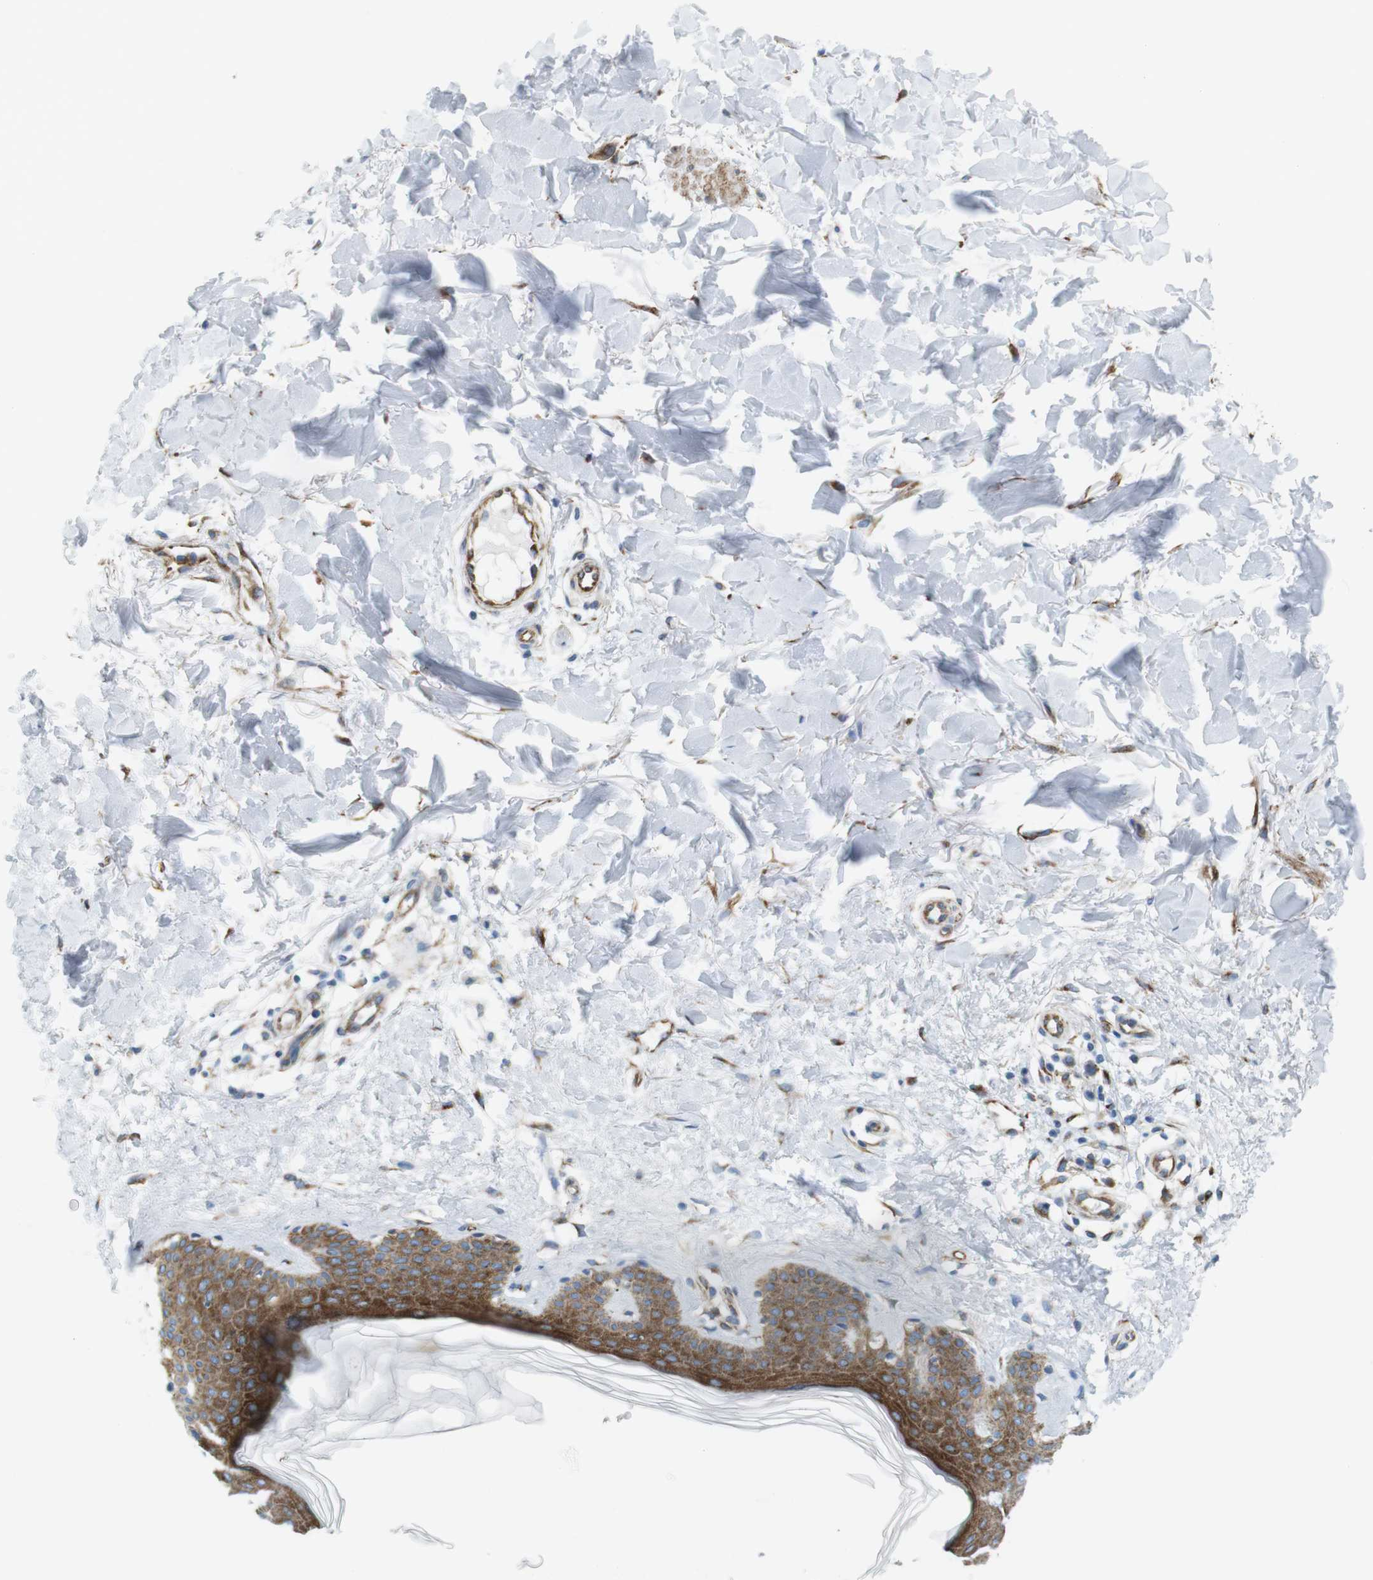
{"staining": {"intensity": "moderate", "quantity": ">75%", "location": "cytoplasmic/membranous"}, "tissue": "skin", "cell_type": "Fibroblasts", "image_type": "normal", "snomed": [{"axis": "morphology", "description": "Normal tissue, NOS"}, {"axis": "topography", "description": "Skin"}], "caption": "Immunohistochemistry (IHC) histopathology image of normal skin: human skin stained using immunohistochemistry (IHC) displays medium levels of moderate protein expression localized specifically in the cytoplasmic/membranous of fibroblasts, appearing as a cytoplasmic/membranous brown color.", "gene": "MYH9", "patient": {"sex": "male", "age": 67}}